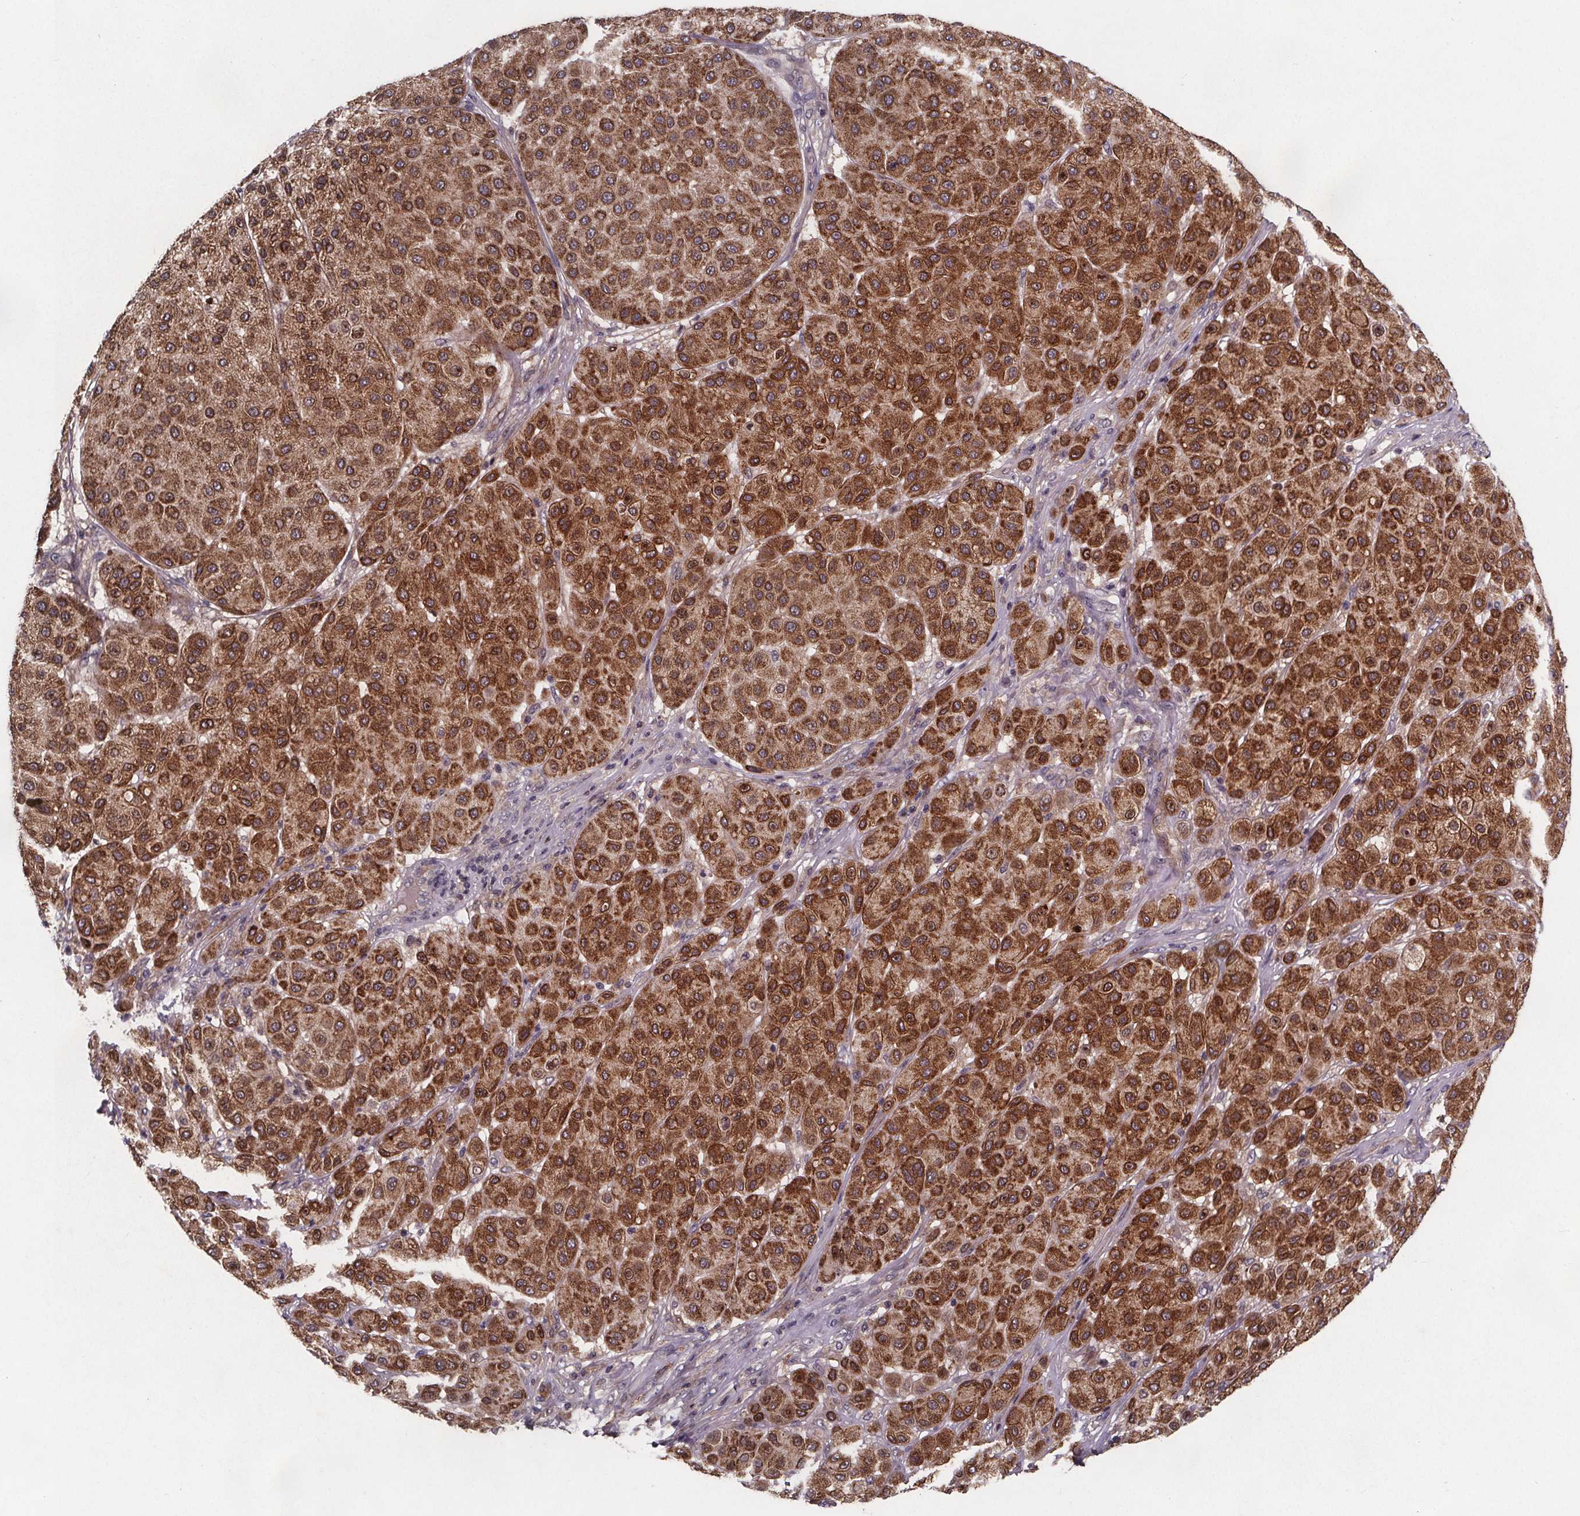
{"staining": {"intensity": "strong", "quantity": ">75%", "location": "cytoplasmic/membranous"}, "tissue": "melanoma", "cell_type": "Tumor cells", "image_type": "cancer", "snomed": [{"axis": "morphology", "description": "Malignant melanoma, Metastatic site"}, {"axis": "topography", "description": "Smooth muscle"}], "caption": "Tumor cells display high levels of strong cytoplasmic/membranous expression in approximately >75% of cells in malignant melanoma (metastatic site).", "gene": "FASTKD3", "patient": {"sex": "male", "age": 41}}